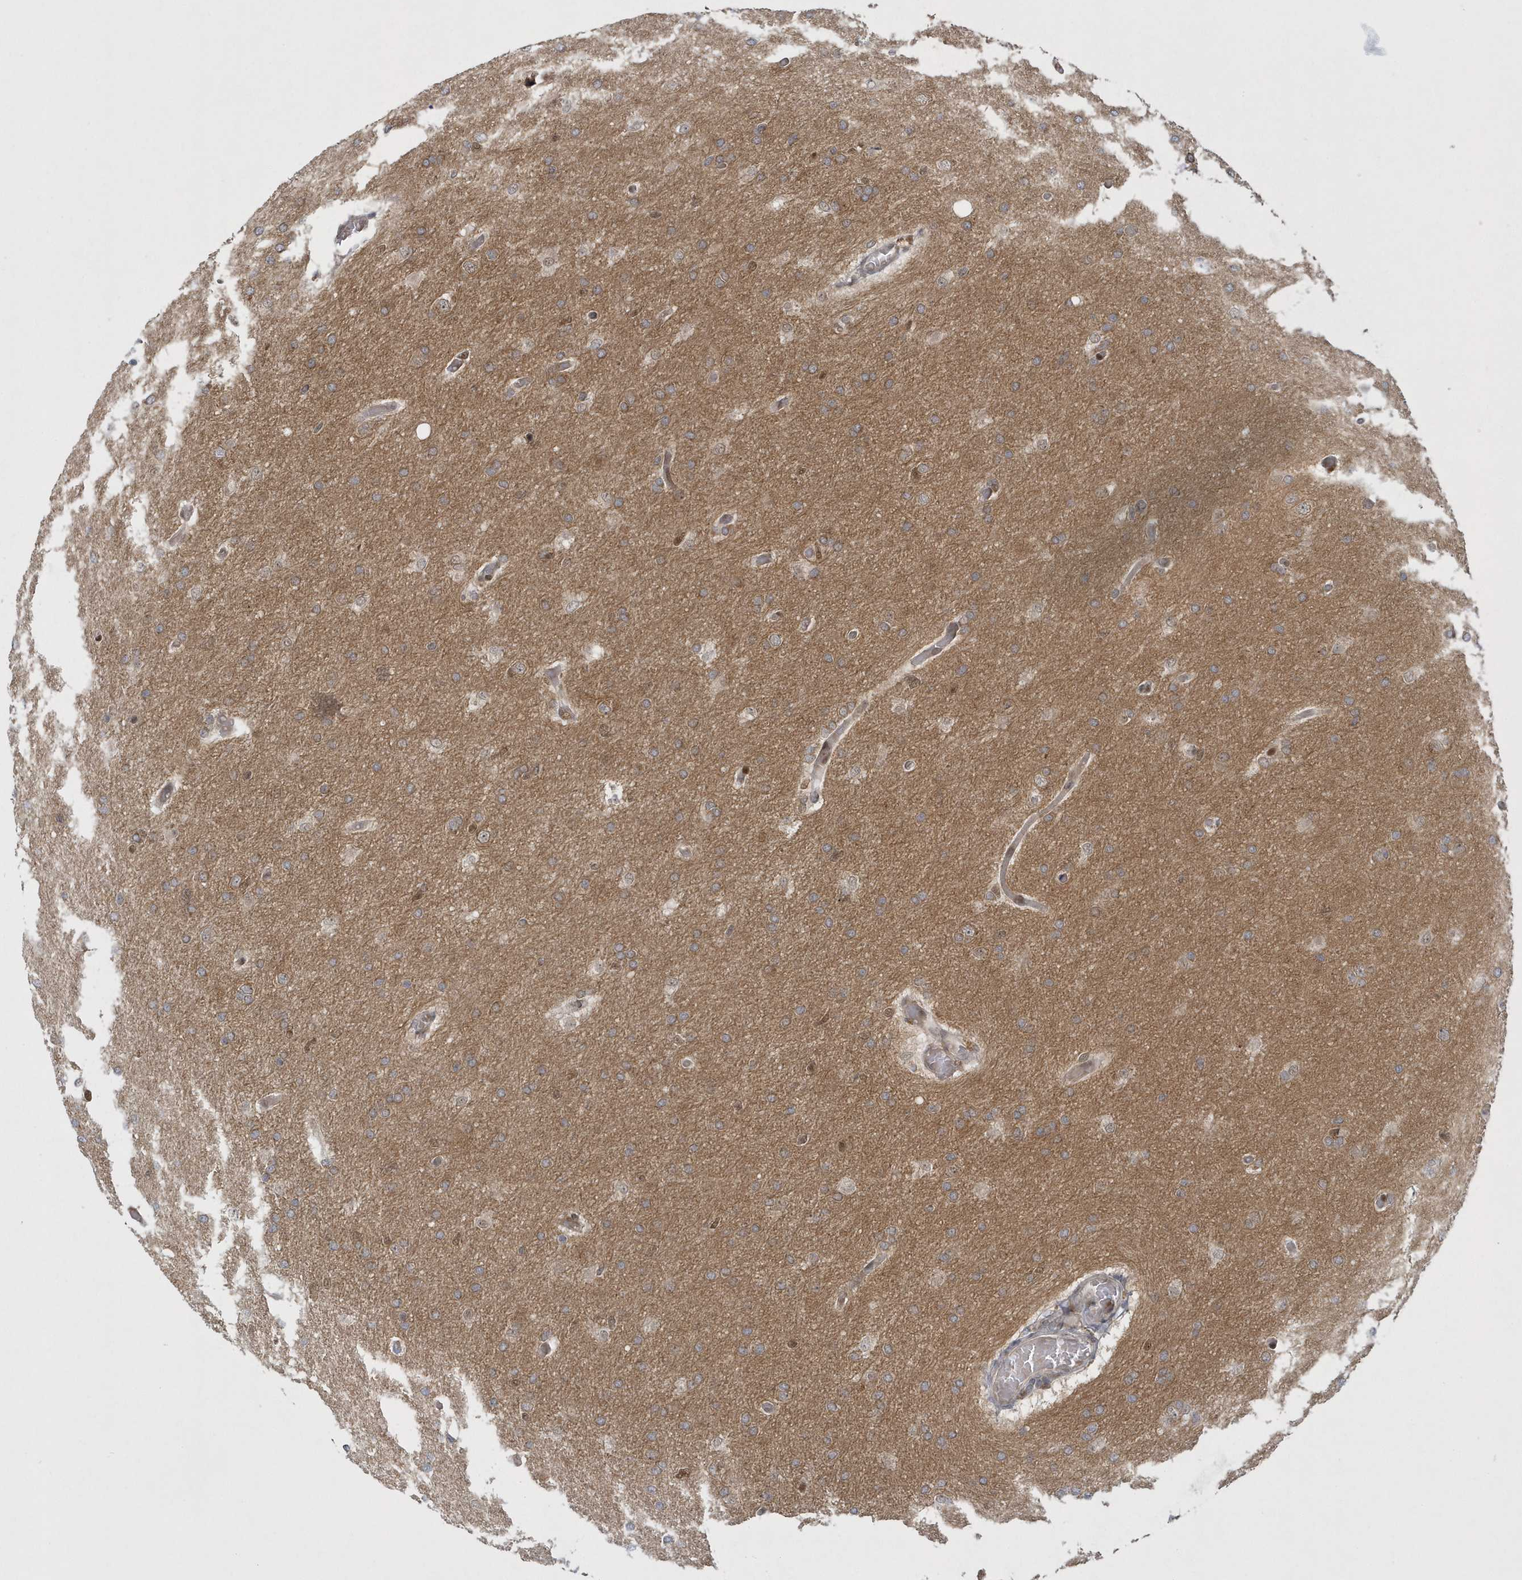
{"staining": {"intensity": "weak", "quantity": "25%-75%", "location": "cytoplasmic/membranous"}, "tissue": "glioma", "cell_type": "Tumor cells", "image_type": "cancer", "snomed": [{"axis": "morphology", "description": "Glioma, malignant, High grade"}, {"axis": "topography", "description": "Cerebral cortex"}], "caption": "Glioma tissue reveals weak cytoplasmic/membranous staining in approximately 25%-75% of tumor cells Ihc stains the protein of interest in brown and the nuclei are stained blue.", "gene": "ATG4A", "patient": {"sex": "female", "age": 36}}